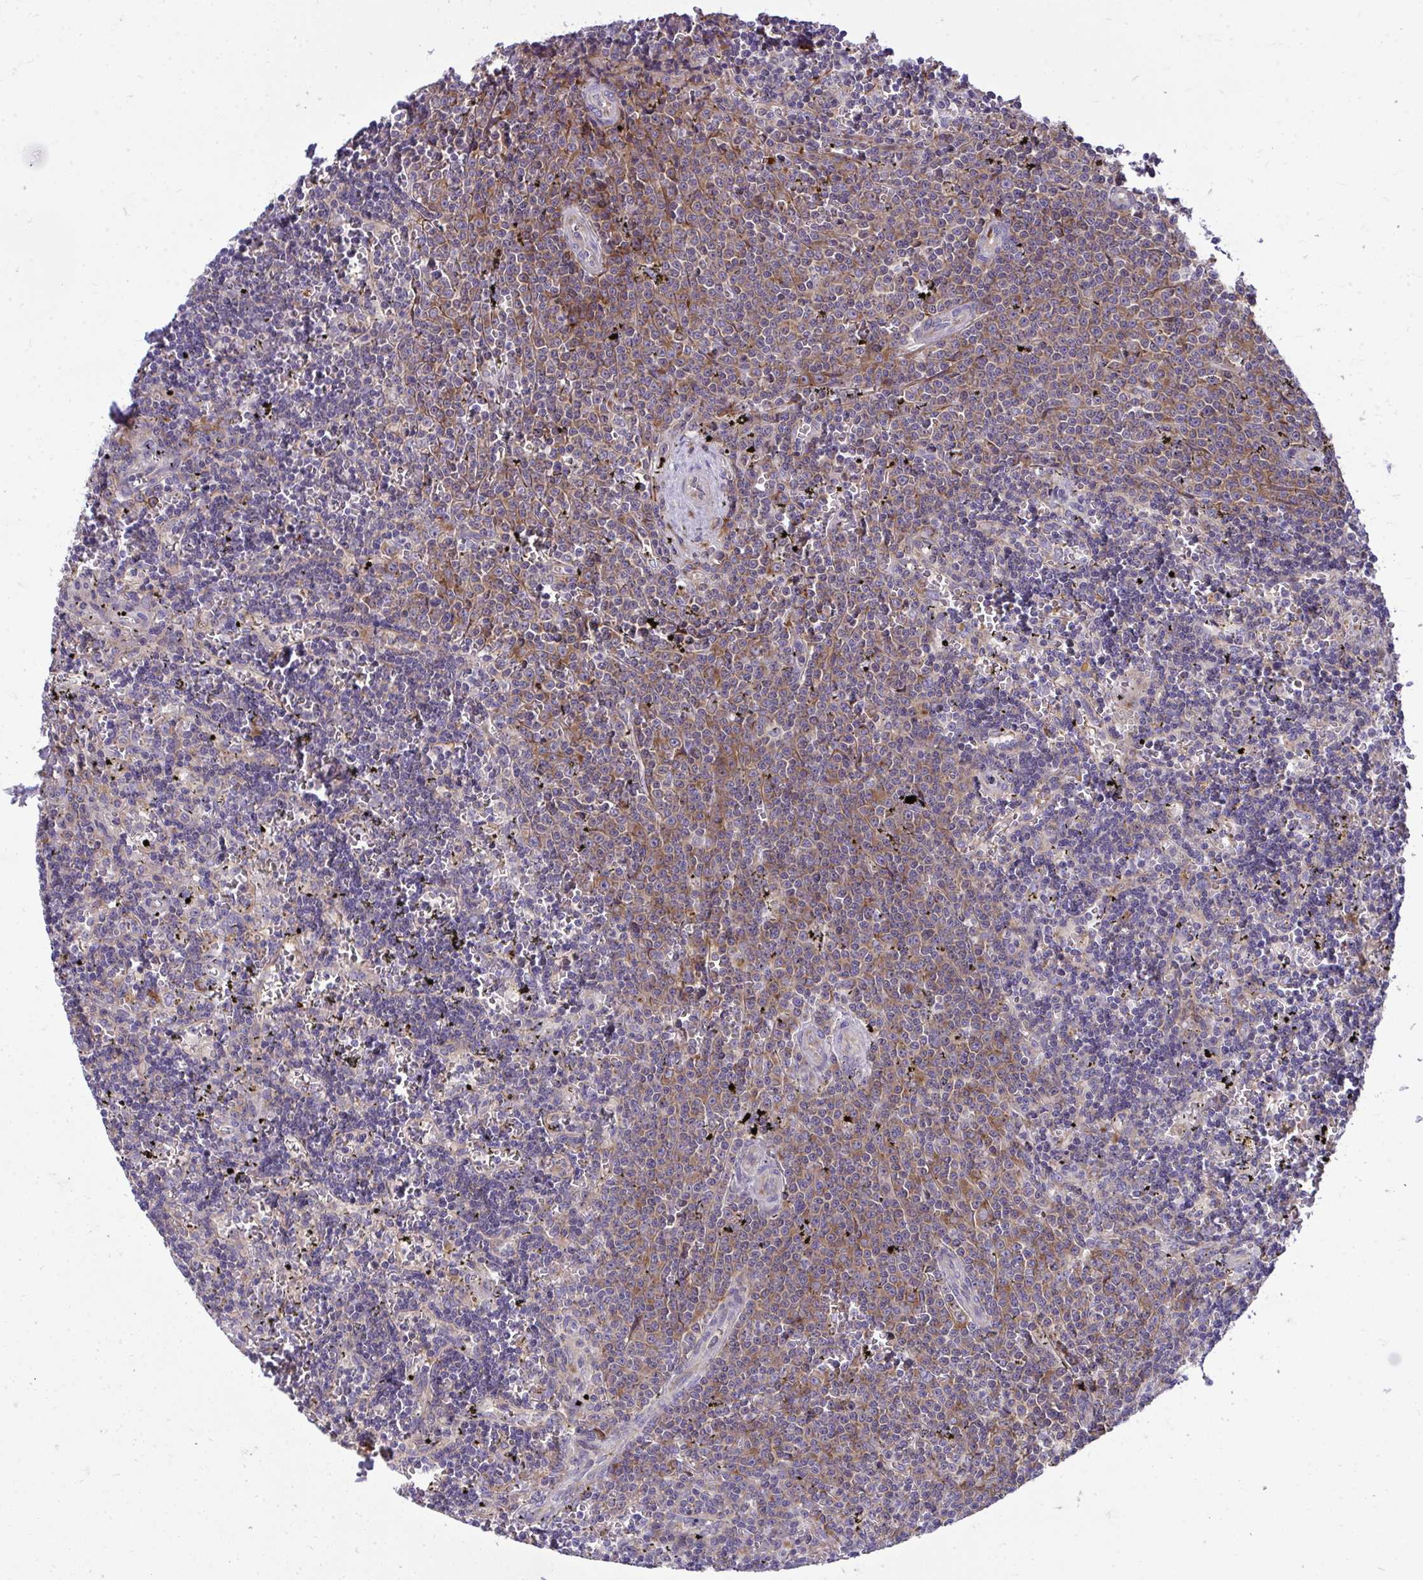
{"staining": {"intensity": "moderate", "quantity": "25%-75%", "location": "cytoplasmic/membranous"}, "tissue": "lymphoma", "cell_type": "Tumor cells", "image_type": "cancer", "snomed": [{"axis": "morphology", "description": "Malignant lymphoma, non-Hodgkin's type, Low grade"}, {"axis": "topography", "description": "Spleen"}], "caption": "Immunohistochemistry (IHC) photomicrograph of neoplastic tissue: human lymphoma stained using IHC reveals medium levels of moderate protein expression localized specifically in the cytoplasmic/membranous of tumor cells, appearing as a cytoplasmic/membranous brown color.", "gene": "GFPT2", "patient": {"sex": "male", "age": 60}}